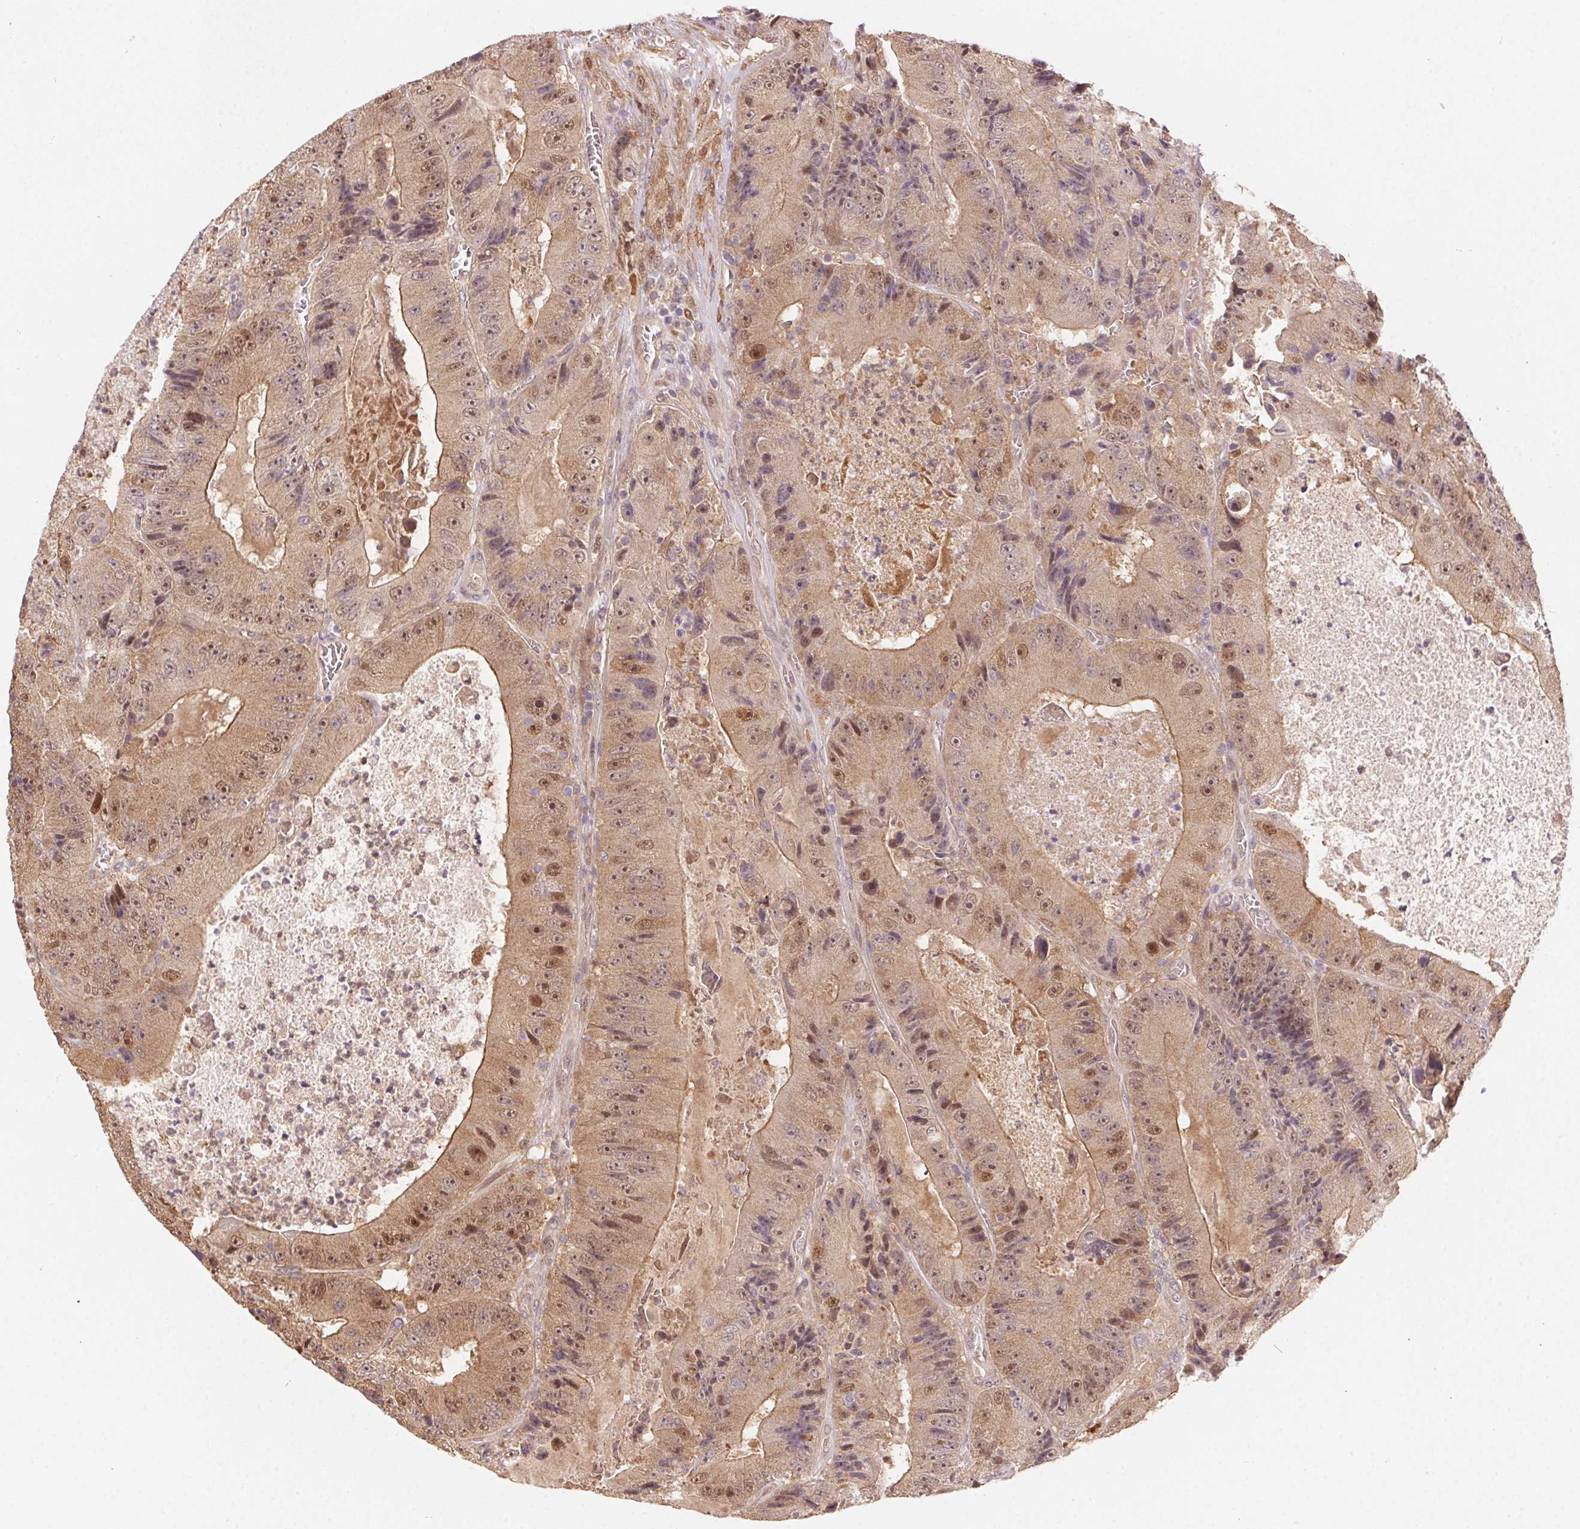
{"staining": {"intensity": "moderate", "quantity": ">75%", "location": "cytoplasmic/membranous,nuclear"}, "tissue": "colorectal cancer", "cell_type": "Tumor cells", "image_type": "cancer", "snomed": [{"axis": "morphology", "description": "Adenocarcinoma, NOS"}, {"axis": "topography", "description": "Colon"}], "caption": "An immunohistochemistry photomicrograph of neoplastic tissue is shown. Protein staining in brown labels moderate cytoplasmic/membranous and nuclear positivity in colorectal cancer within tumor cells.", "gene": "NUDT16", "patient": {"sex": "female", "age": 86}}